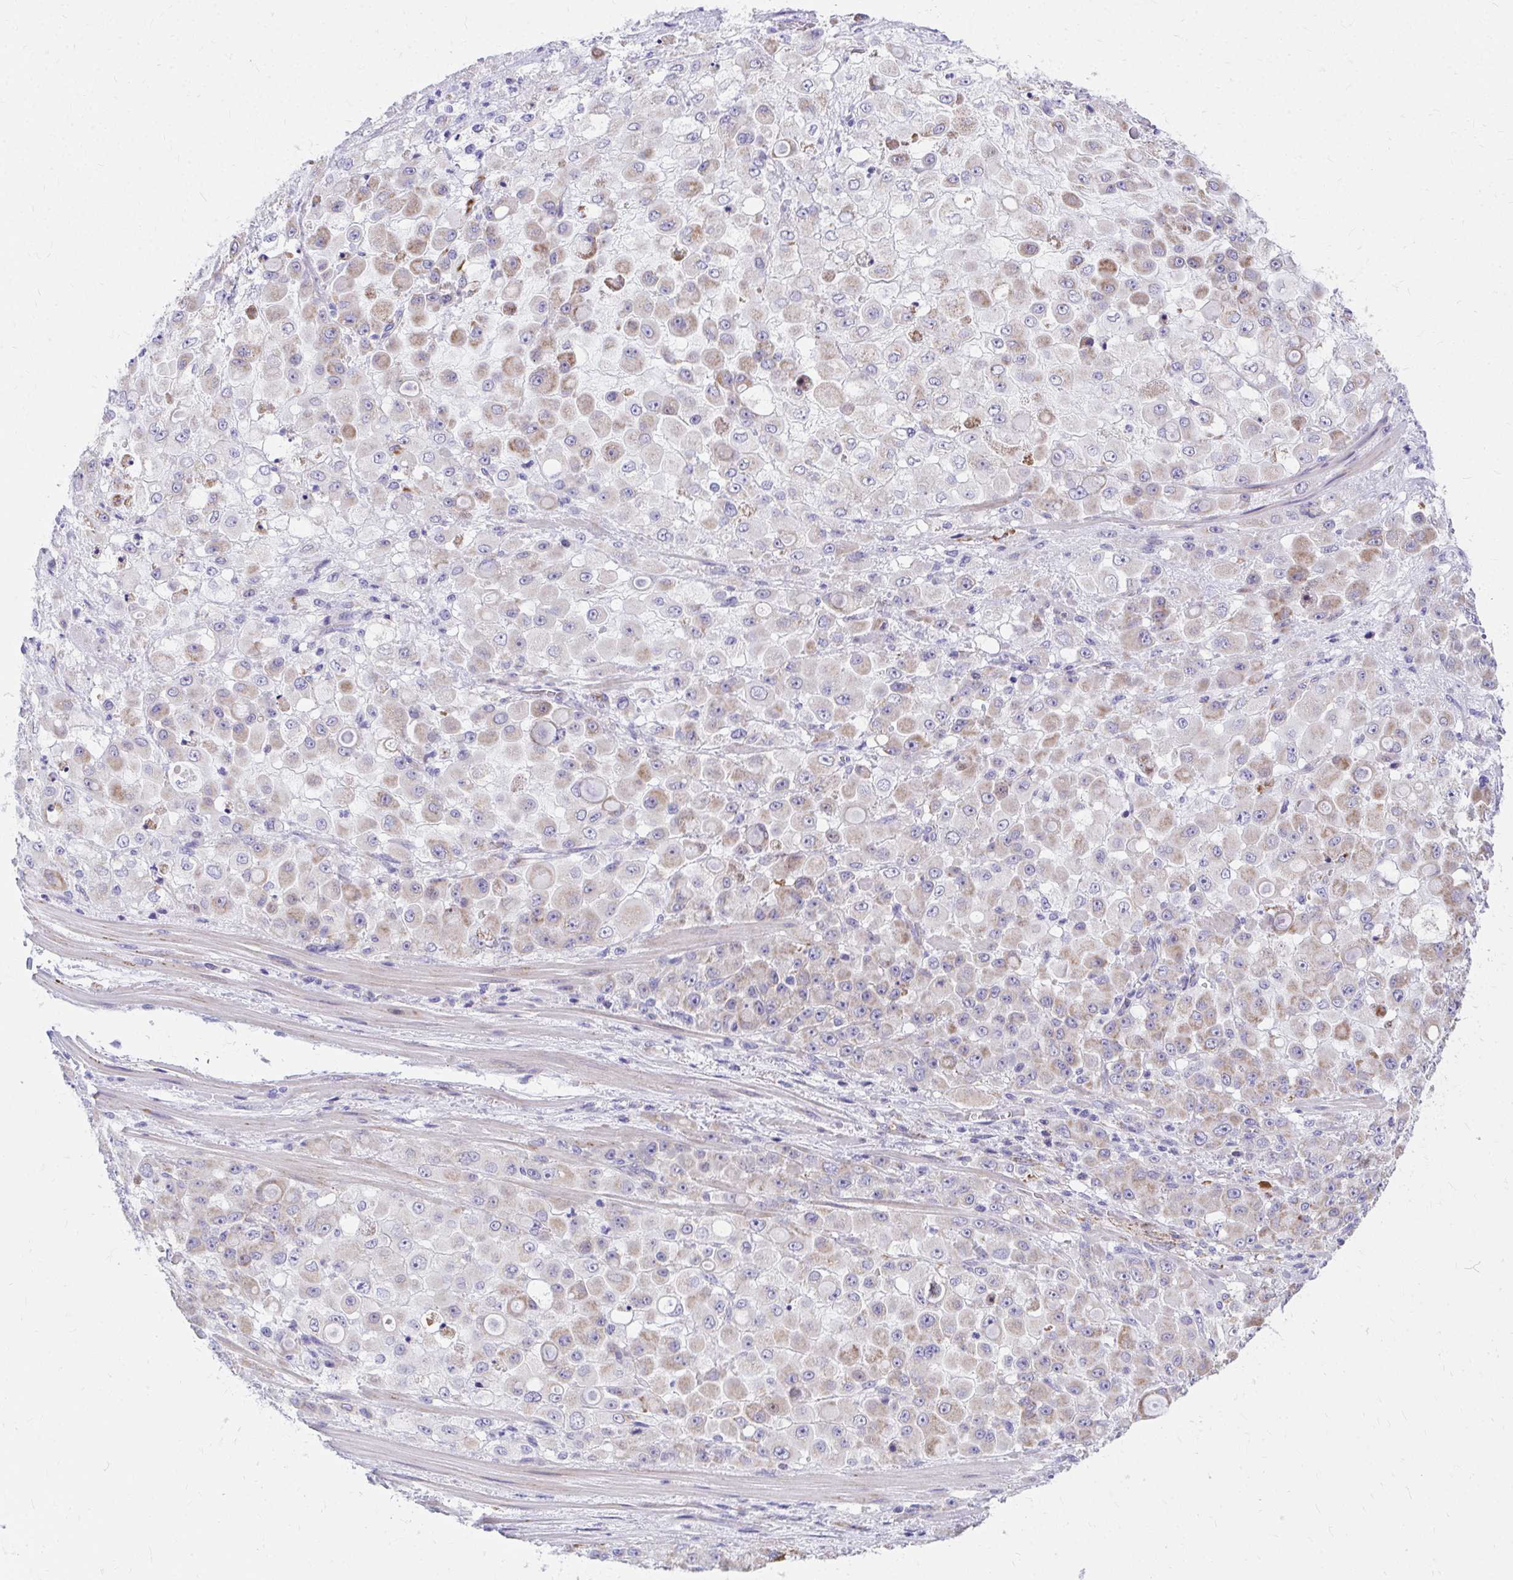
{"staining": {"intensity": "weak", "quantity": "25%-75%", "location": "cytoplasmic/membranous"}, "tissue": "stomach cancer", "cell_type": "Tumor cells", "image_type": "cancer", "snomed": [{"axis": "morphology", "description": "Adenocarcinoma, NOS"}, {"axis": "topography", "description": "Stomach"}], "caption": "Stomach cancer (adenocarcinoma) stained for a protein (brown) demonstrates weak cytoplasmic/membranous positive positivity in about 25%-75% of tumor cells.", "gene": "IL37", "patient": {"sex": "female", "age": 76}}